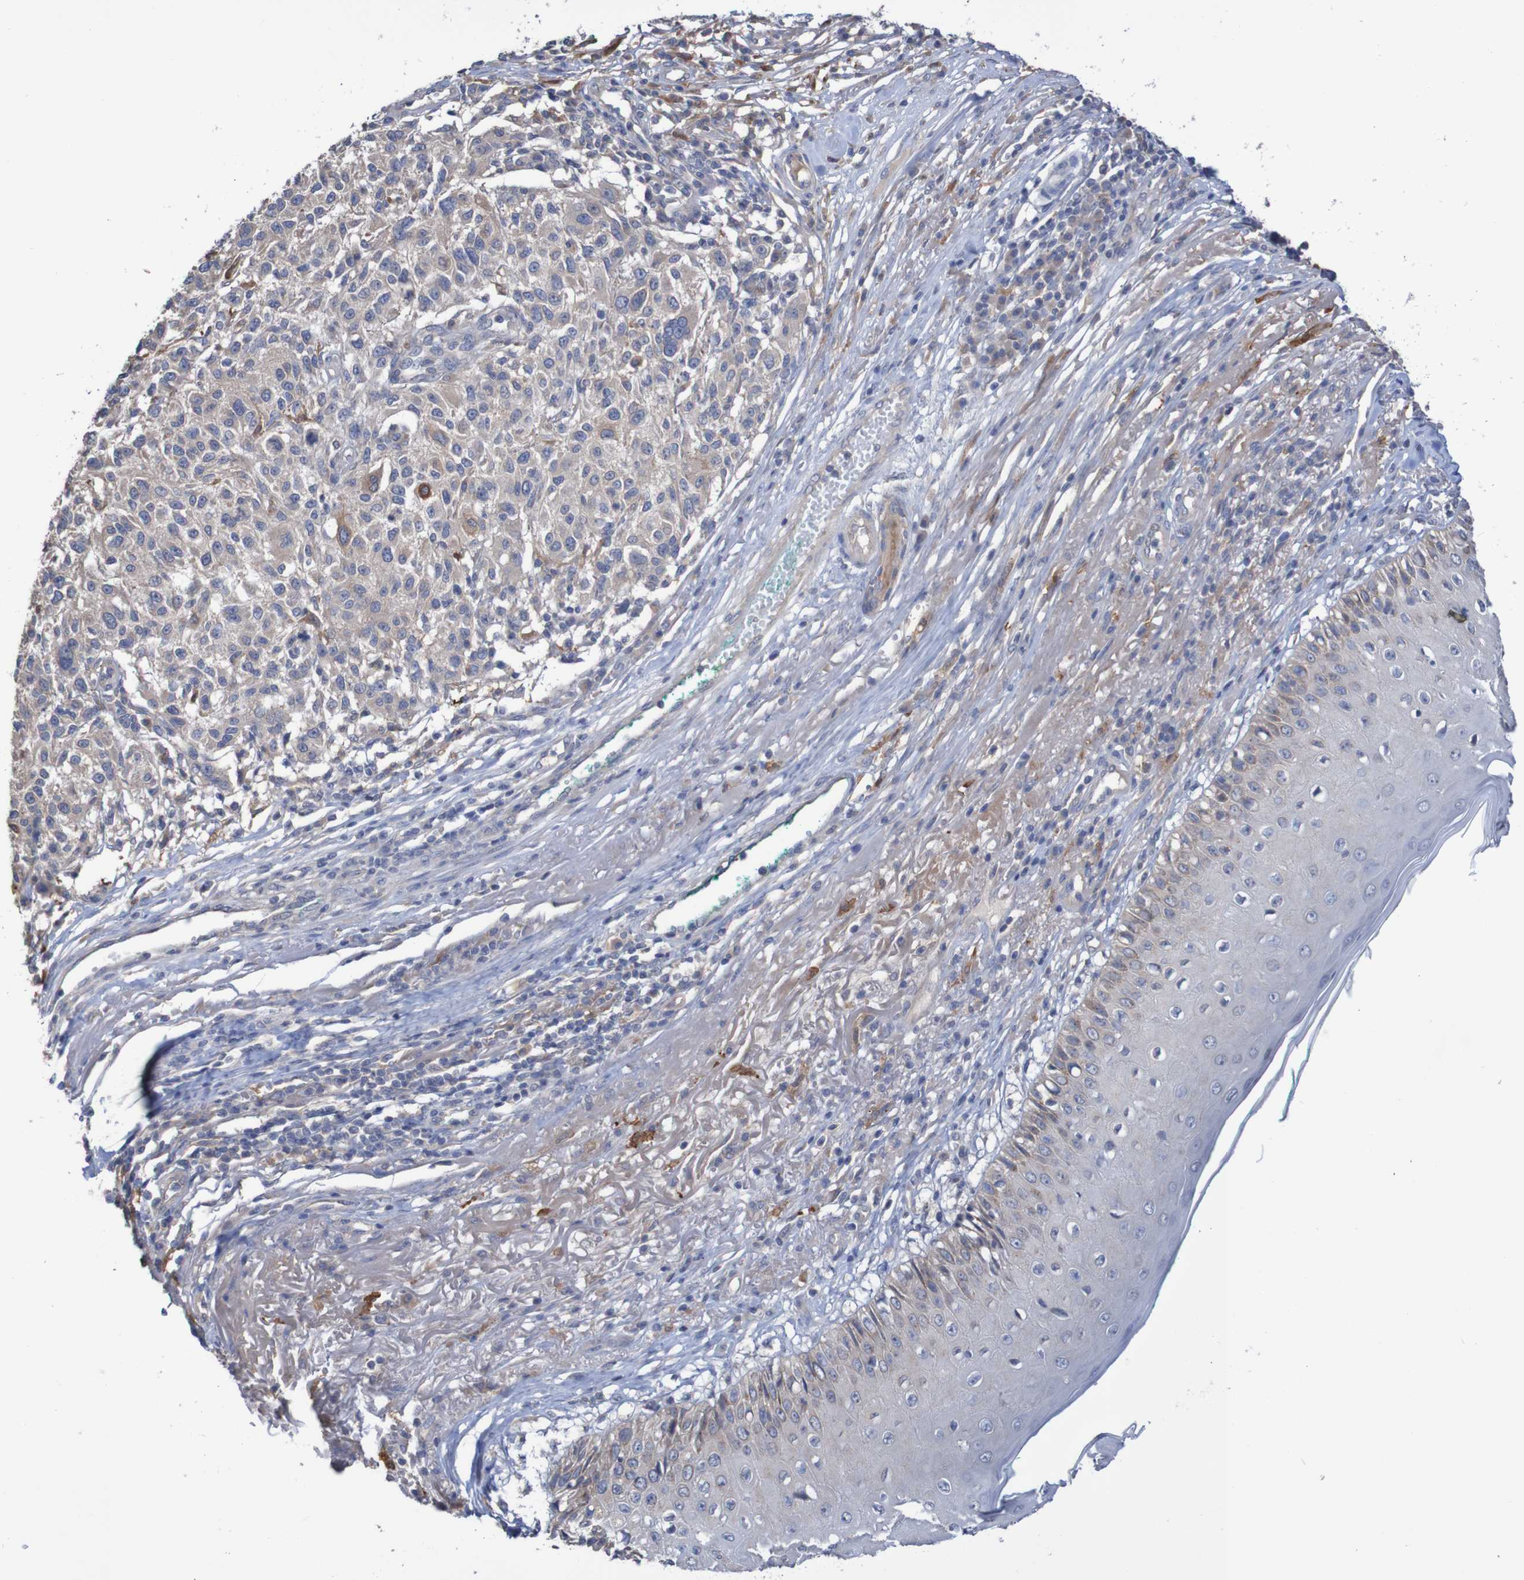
{"staining": {"intensity": "negative", "quantity": "none", "location": "none"}, "tissue": "melanoma", "cell_type": "Tumor cells", "image_type": "cancer", "snomed": [{"axis": "morphology", "description": "Necrosis, NOS"}, {"axis": "morphology", "description": "Malignant melanoma, NOS"}, {"axis": "topography", "description": "Skin"}], "caption": "This is a micrograph of IHC staining of malignant melanoma, which shows no staining in tumor cells.", "gene": "PHYH", "patient": {"sex": "female", "age": 87}}